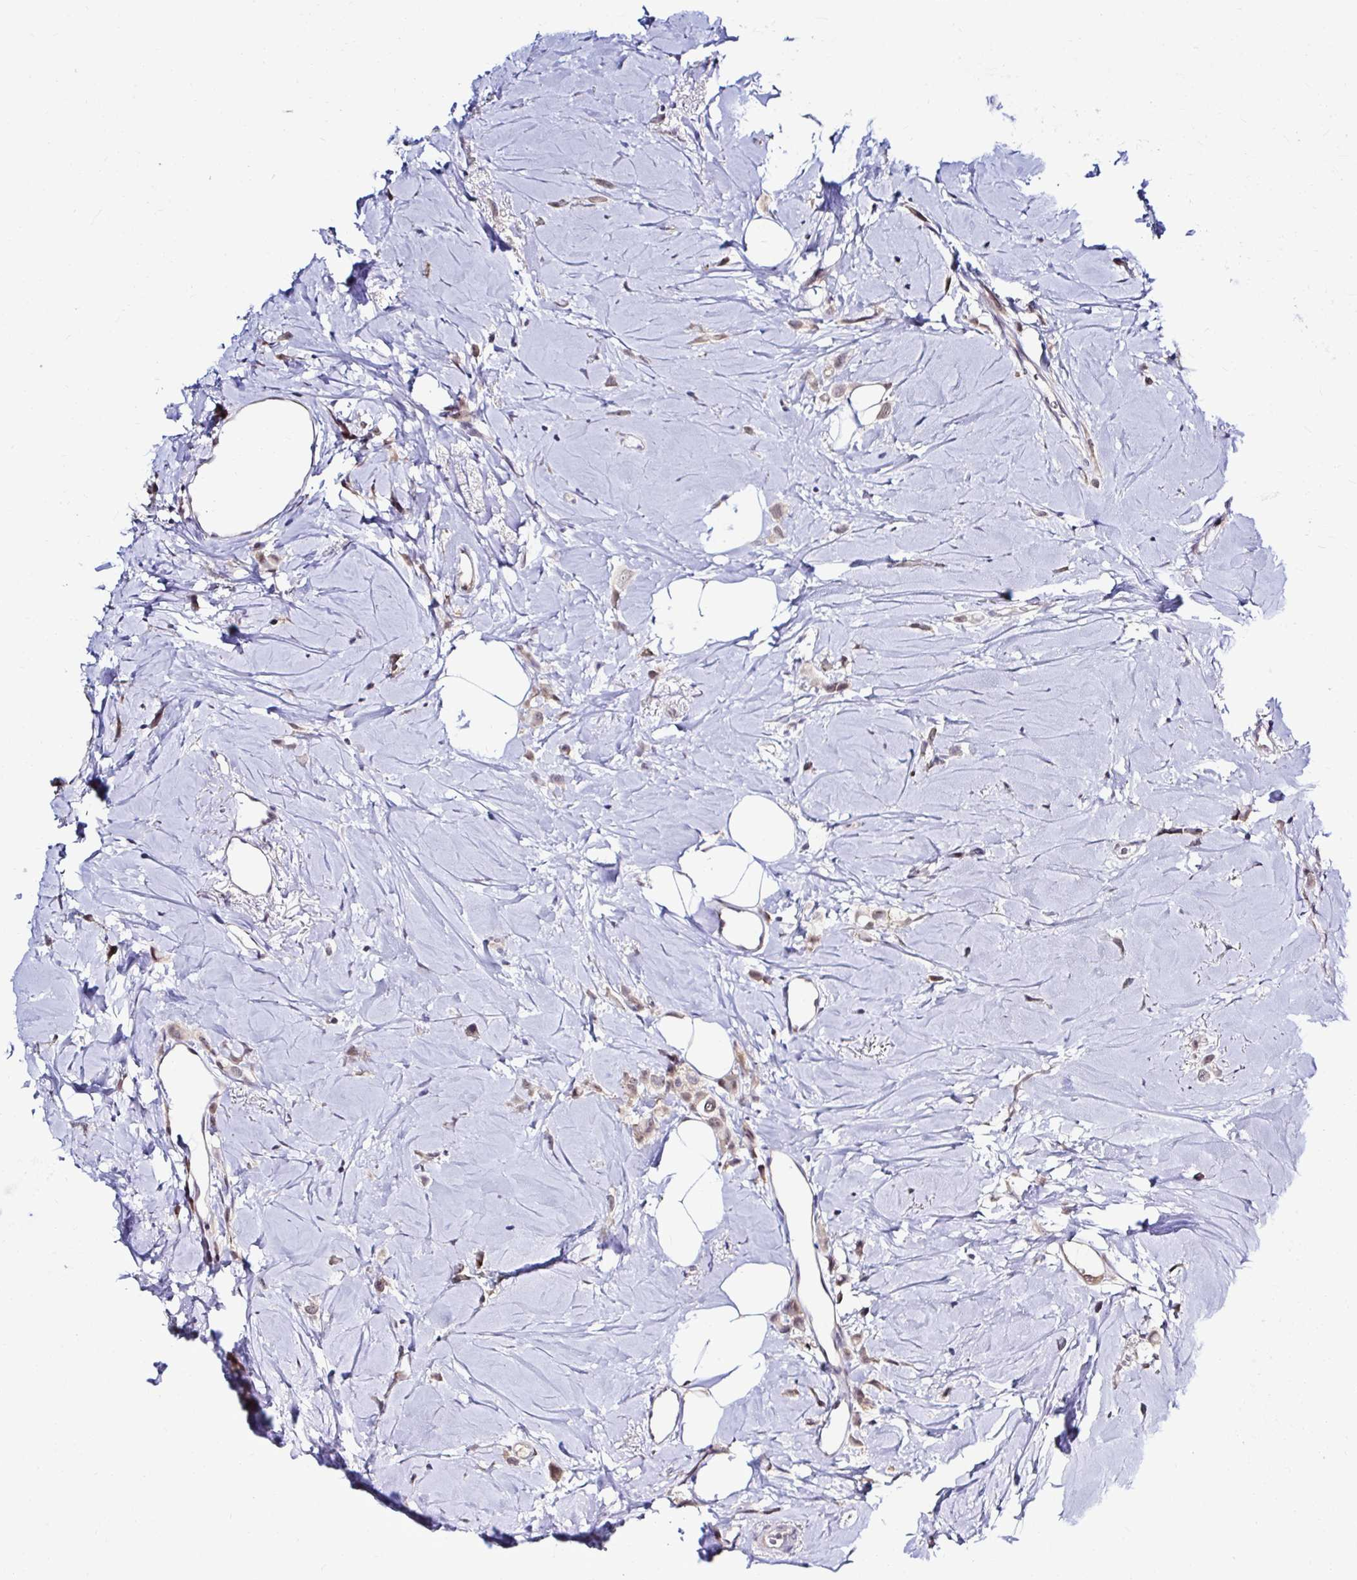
{"staining": {"intensity": "weak", "quantity": ">75%", "location": "nuclear"}, "tissue": "breast cancer", "cell_type": "Tumor cells", "image_type": "cancer", "snomed": [{"axis": "morphology", "description": "Lobular carcinoma"}, {"axis": "topography", "description": "Breast"}], "caption": "High-magnification brightfield microscopy of lobular carcinoma (breast) stained with DAB (3,3'-diaminobenzidine) (brown) and counterstained with hematoxylin (blue). tumor cells exhibit weak nuclear positivity is seen in approximately>75% of cells. (IHC, brightfield microscopy, high magnification).", "gene": "PSMD3", "patient": {"sex": "female", "age": 66}}